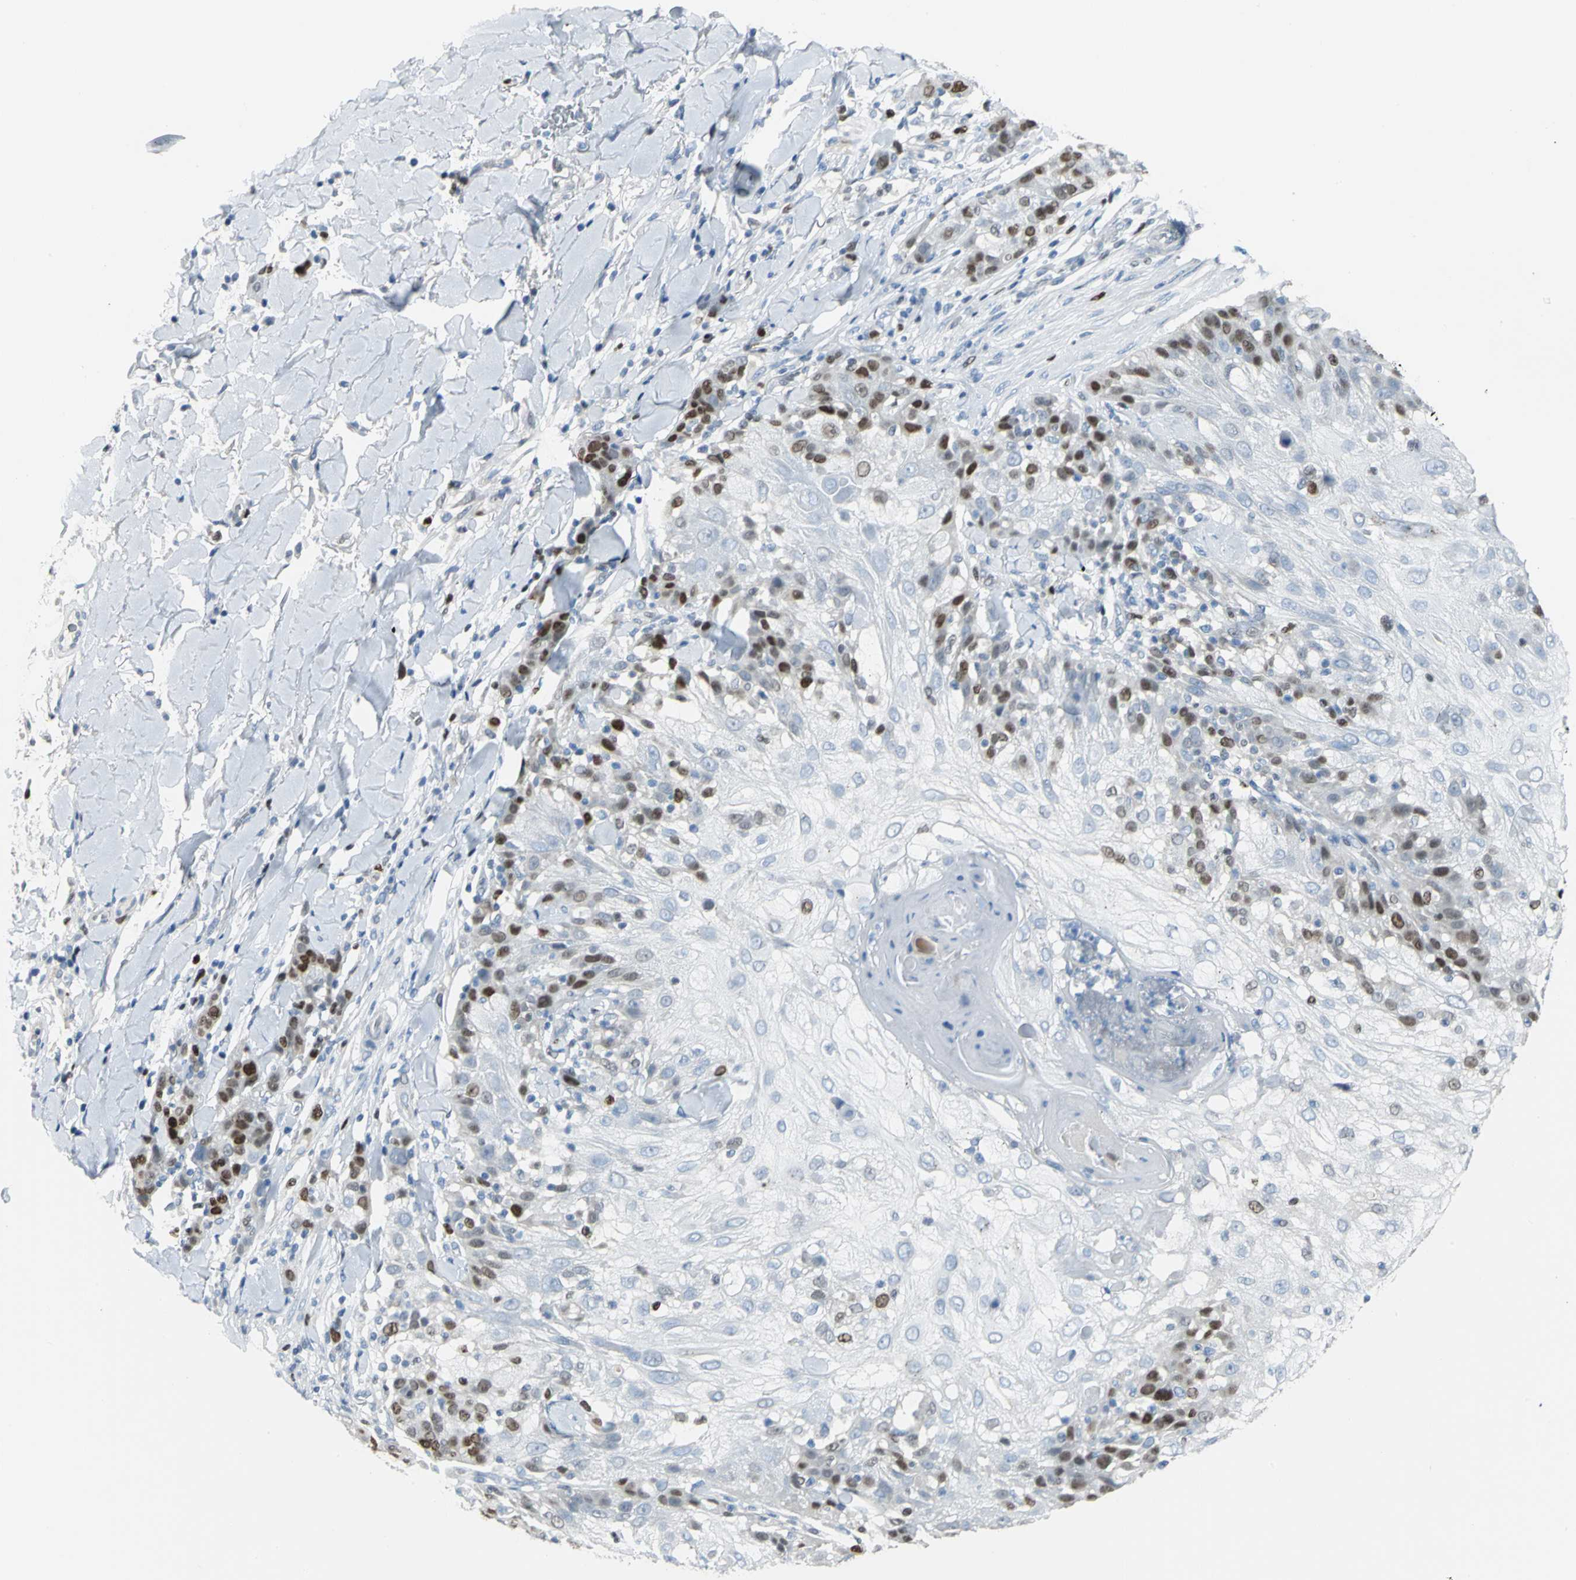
{"staining": {"intensity": "moderate", "quantity": "25%-75%", "location": "nuclear"}, "tissue": "skin cancer", "cell_type": "Tumor cells", "image_type": "cancer", "snomed": [{"axis": "morphology", "description": "Normal tissue, NOS"}, {"axis": "morphology", "description": "Squamous cell carcinoma, NOS"}, {"axis": "topography", "description": "Skin"}], "caption": "Skin cancer (squamous cell carcinoma) tissue displays moderate nuclear expression in approximately 25%-75% of tumor cells The protein is stained brown, and the nuclei are stained in blue (DAB IHC with brightfield microscopy, high magnification).", "gene": "MCM3", "patient": {"sex": "female", "age": 83}}